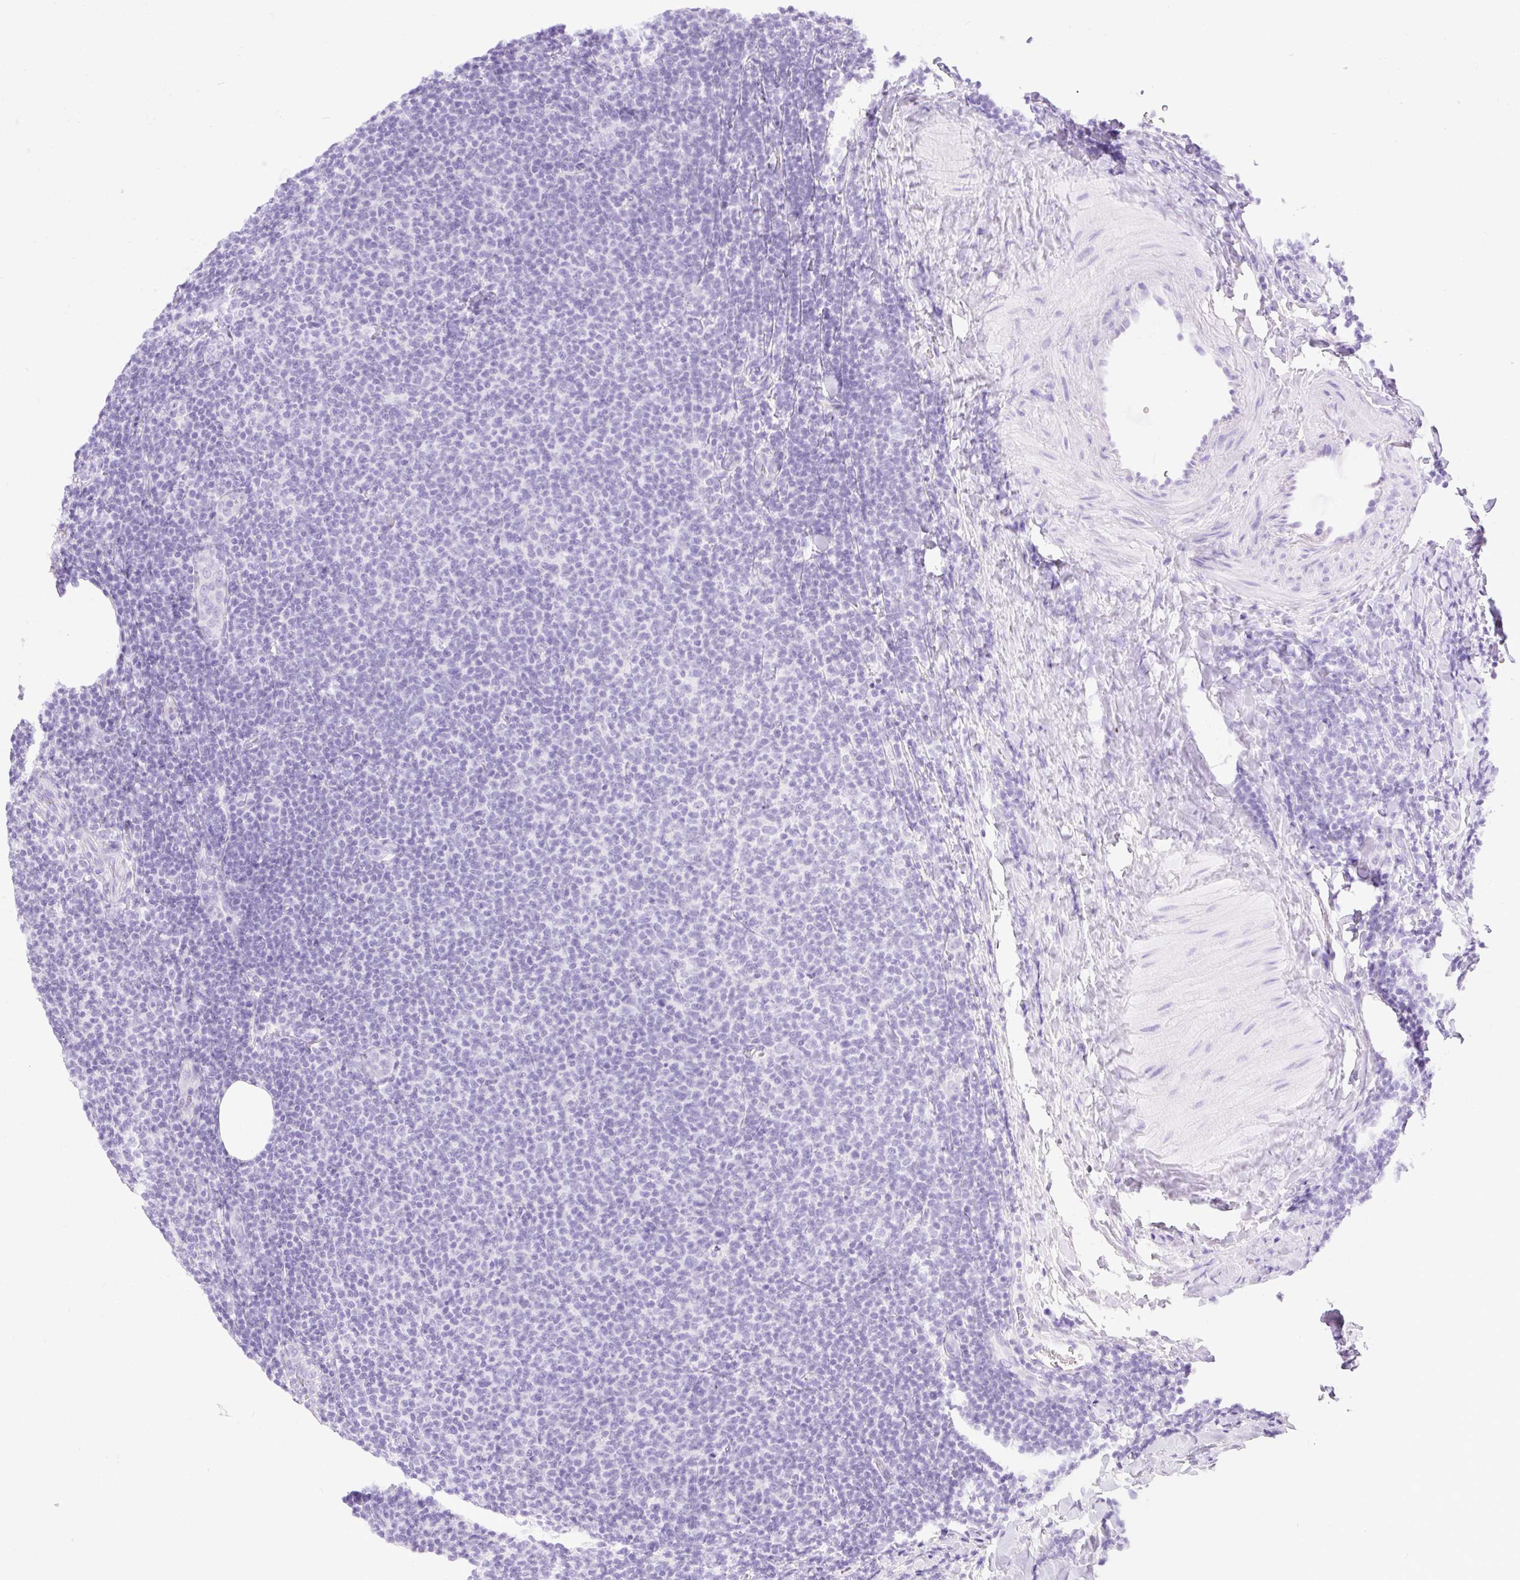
{"staining": {"intensity": "negative", "quantity": "none", "location": "none"}, "tissue": "lymphoma", "cell_type": "Tumor cells", "image_type": "cancer", "snomed": [{"axis": "morphology", "description": "Malignant lymphoma, non-Hodgkin's type, Low grade"}, {"axis": "topography", "description": "Lymph node"}], "caption": "This is an IHC image of human lymphoma. There is no staining in tumor cells.", "gene": "SLC25A40", "patient": {"sex": "male", "age": 66}}